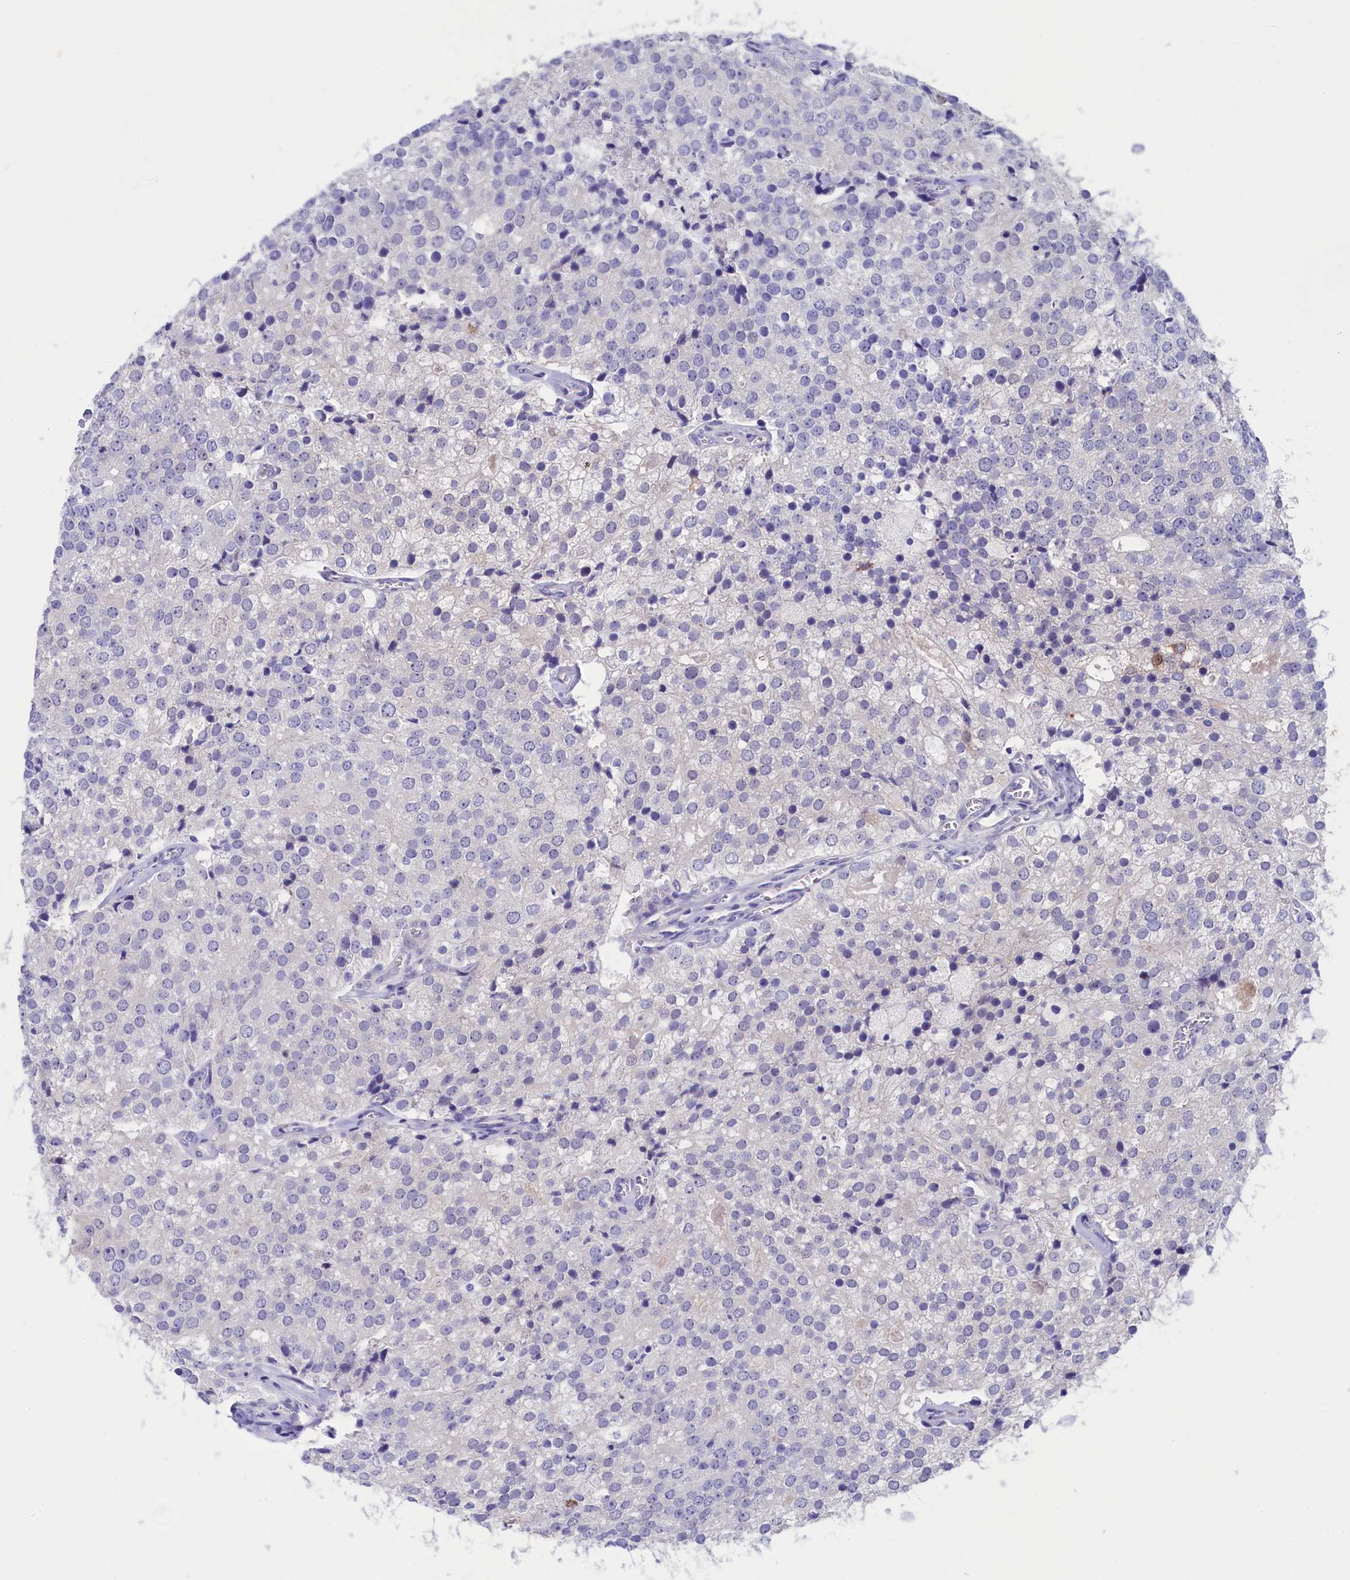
{"staining": {"intensity": "negative", "quantity": "none", "location": "none"}, "tissue": "prostate cancer", "cell_type": "Tumor cells", "image_type": "cancer", "snomed": [{"axis": "morphology", "description": "Adenocarcinoma, High grade"}, {"axis": "topography", "description": "Prostate"}], "caption": "Immunohistochemical staining of human prostate cancer (high-grade adenocarcinoma) shows no significant staining in tumor cells.", "gene": "VPS35L", "patient": {"sex": "male", "age": 49}}